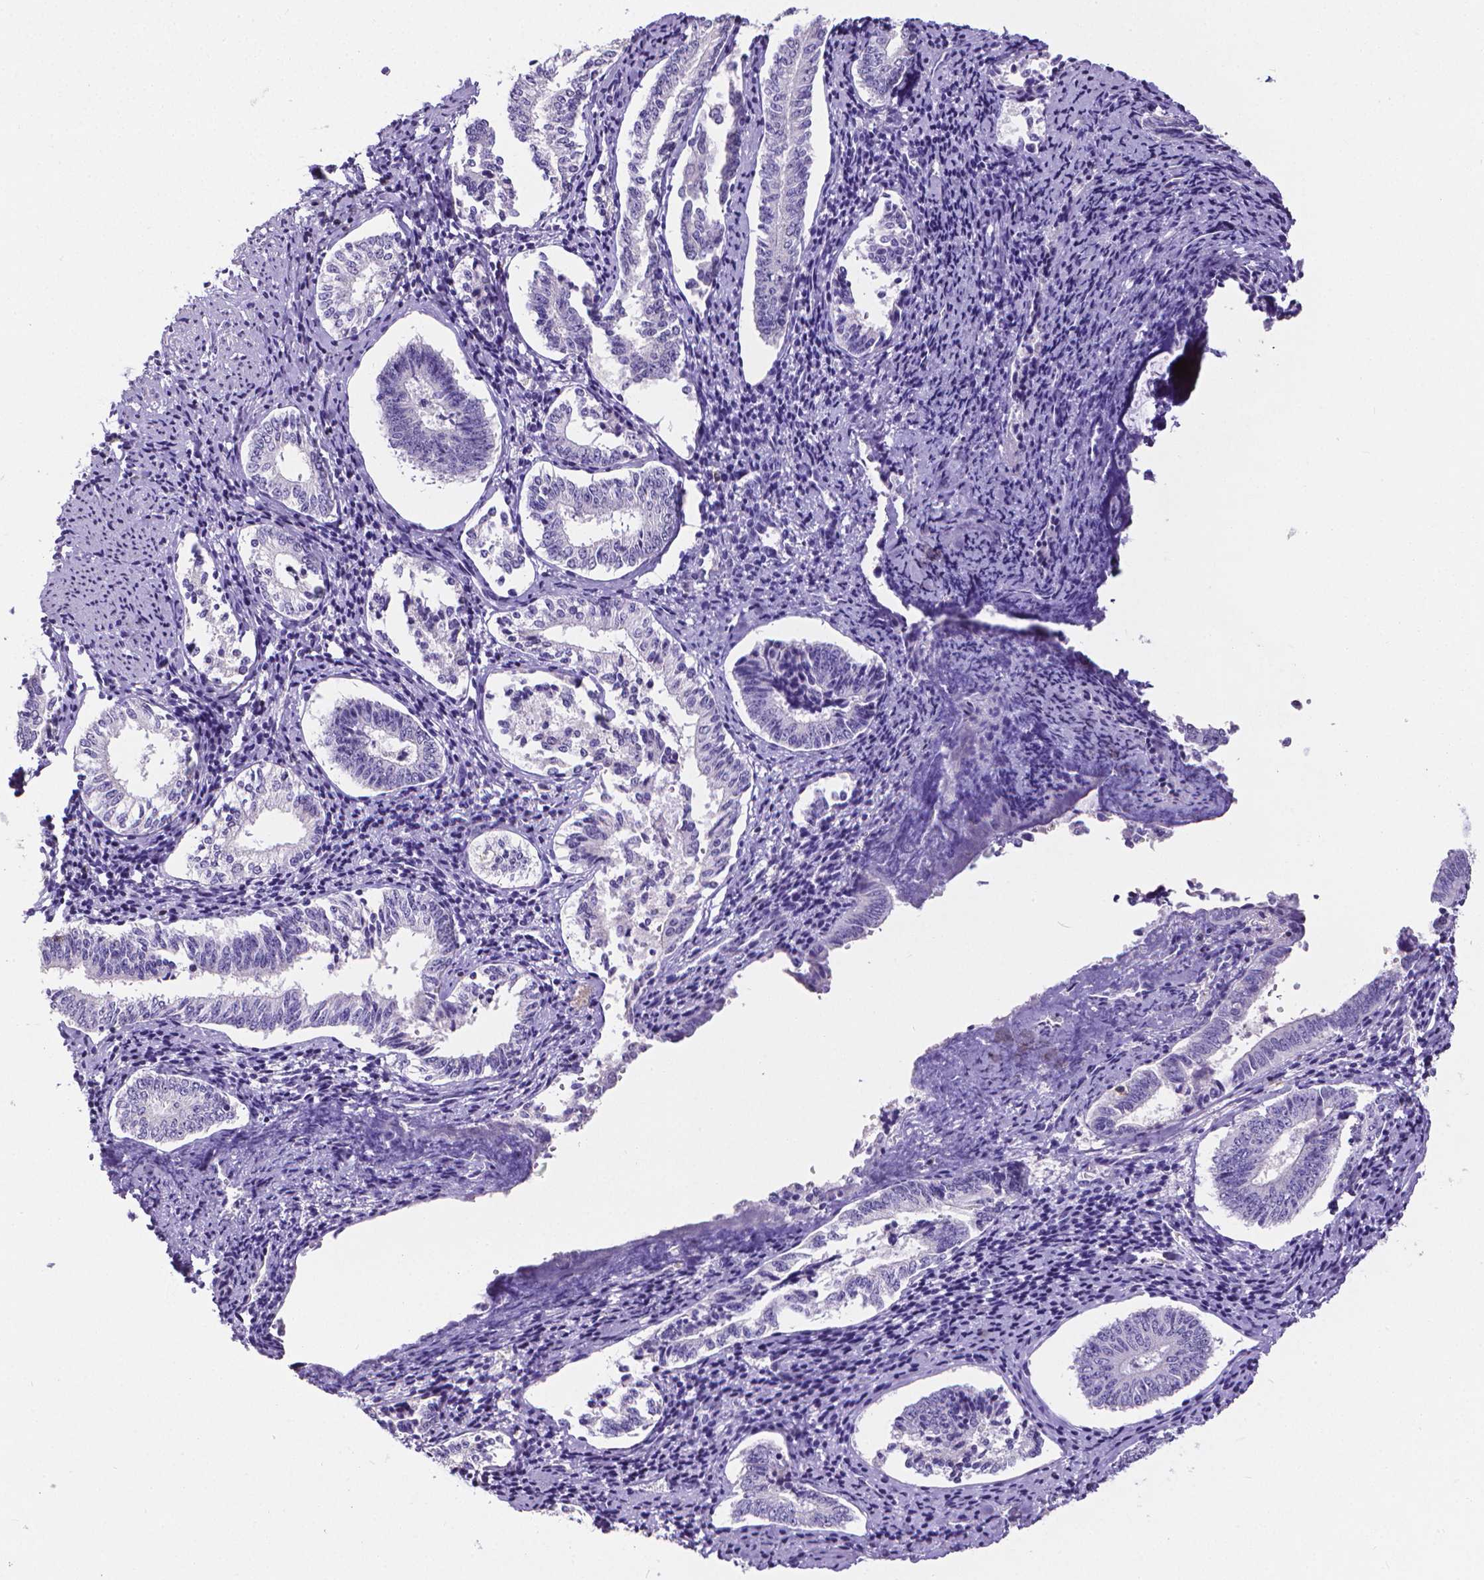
{"staining": {"intensity": "negative", "quantity": "none", "location": "none"}, "tissue": "cervical cancer", "cell_type": "Tumor cells", "image_type": "cancer", "snomed": [{"axis": "morphology", "description": "Squamous cell carcinoma, NOS"}, {"axis": "topography", "description": "Cervix"}], "caption": "This is an immunohistochemistry (IHC) micrograph of cervical cancer. There is no expression in tumor cells.", "gene": "CD4", "patient": {"sex": "female", "age": 59}}